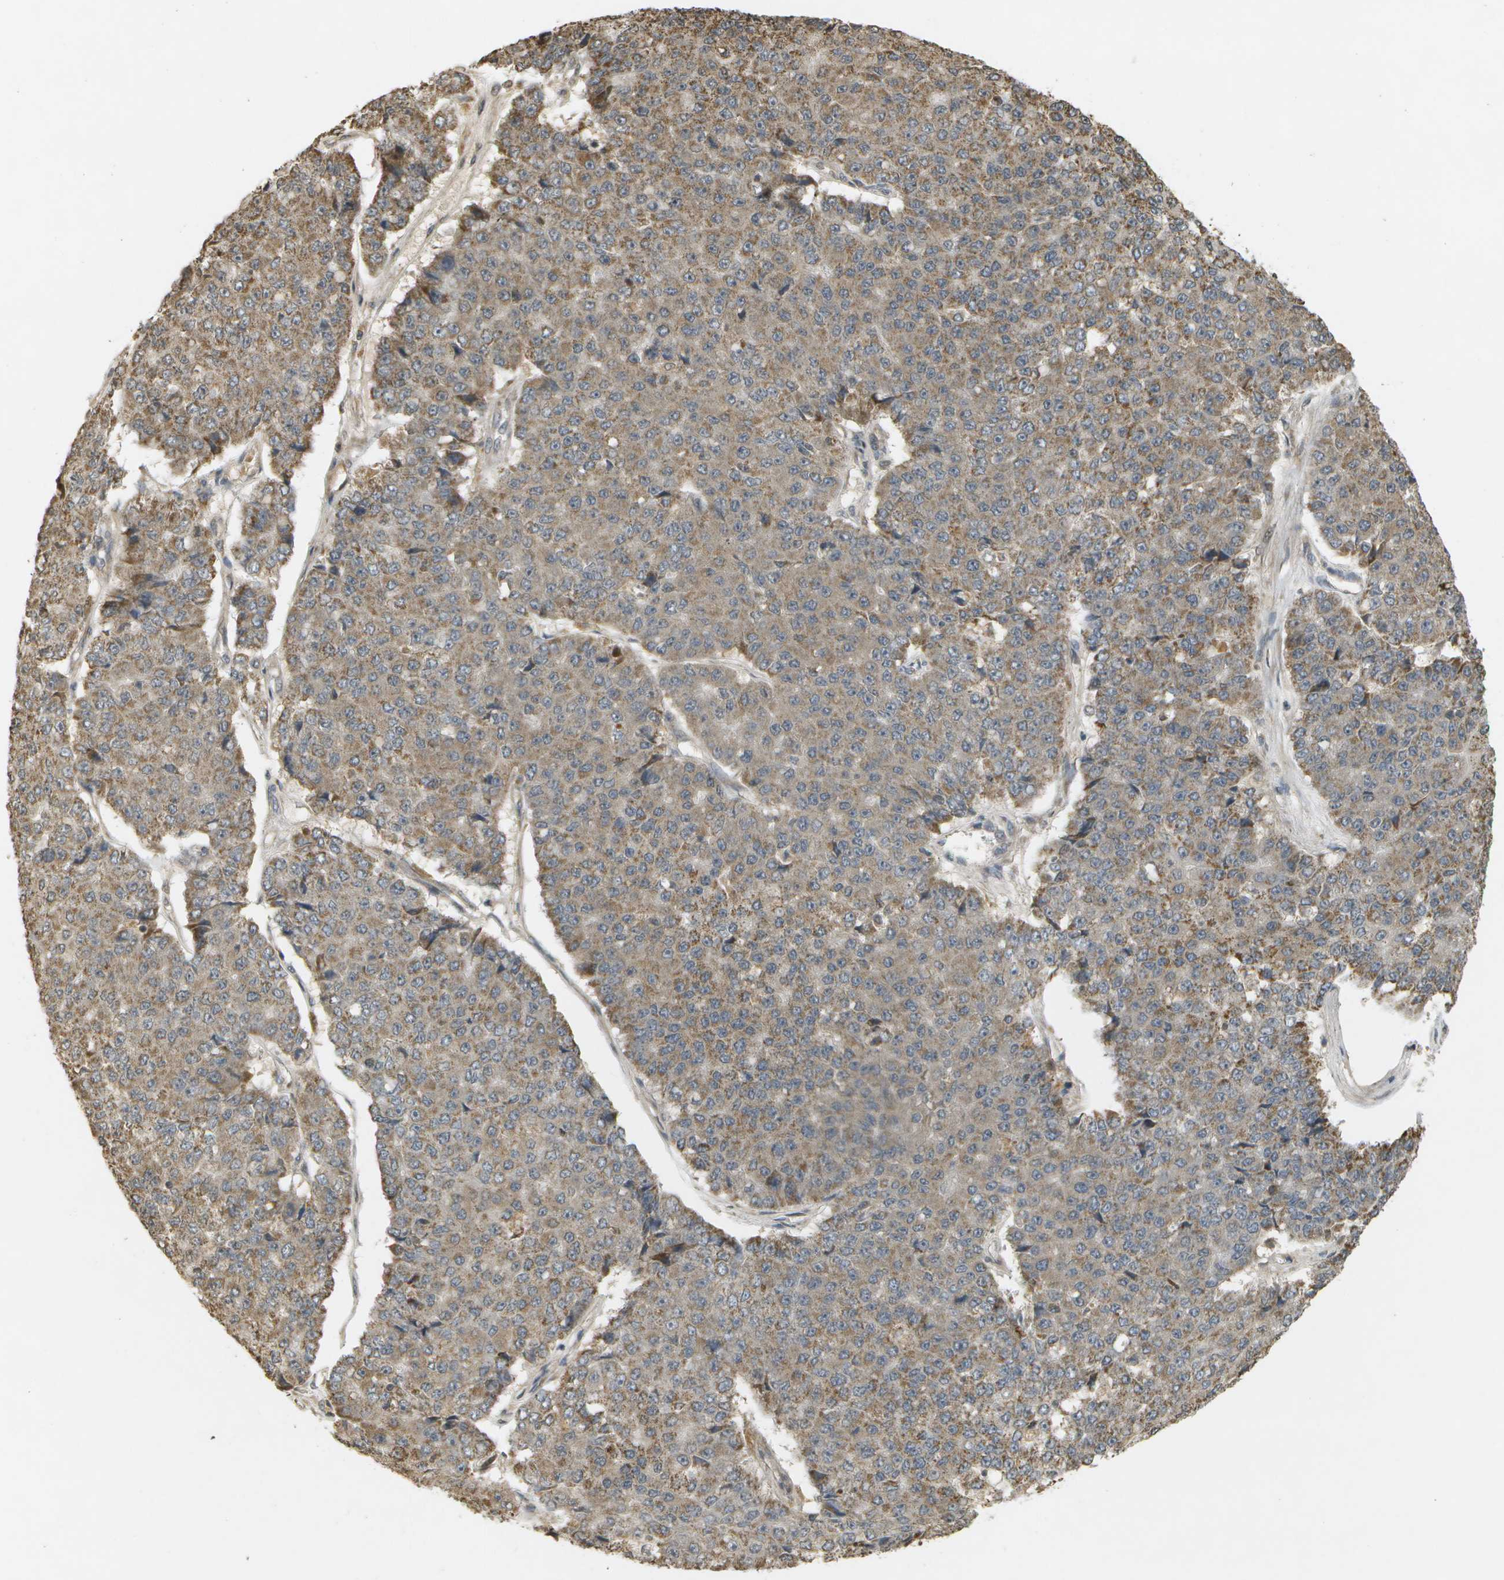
{"staining": {"intensity": "moderate", "quantity": ">75%", "location": "cytoplasmic/membranous"}, "tissue": "pancreatic cancer", "cell_type": "Tumor cells", "image_type": "cancer", "snomed": [{"axis": "morphology", "description": "Adenocarcinoma, NOS"}, {"axis": "topography", "description": "Pancreas"}], "caption": "Protein expression by immunohistochemistry displays moderate cytoplasmic/membranous positivity in about >75% of tumor cells in adenocarcinoma (pancreatic).", "gene": "RAB21", "patient": {"sex": "male", "age": 50}}